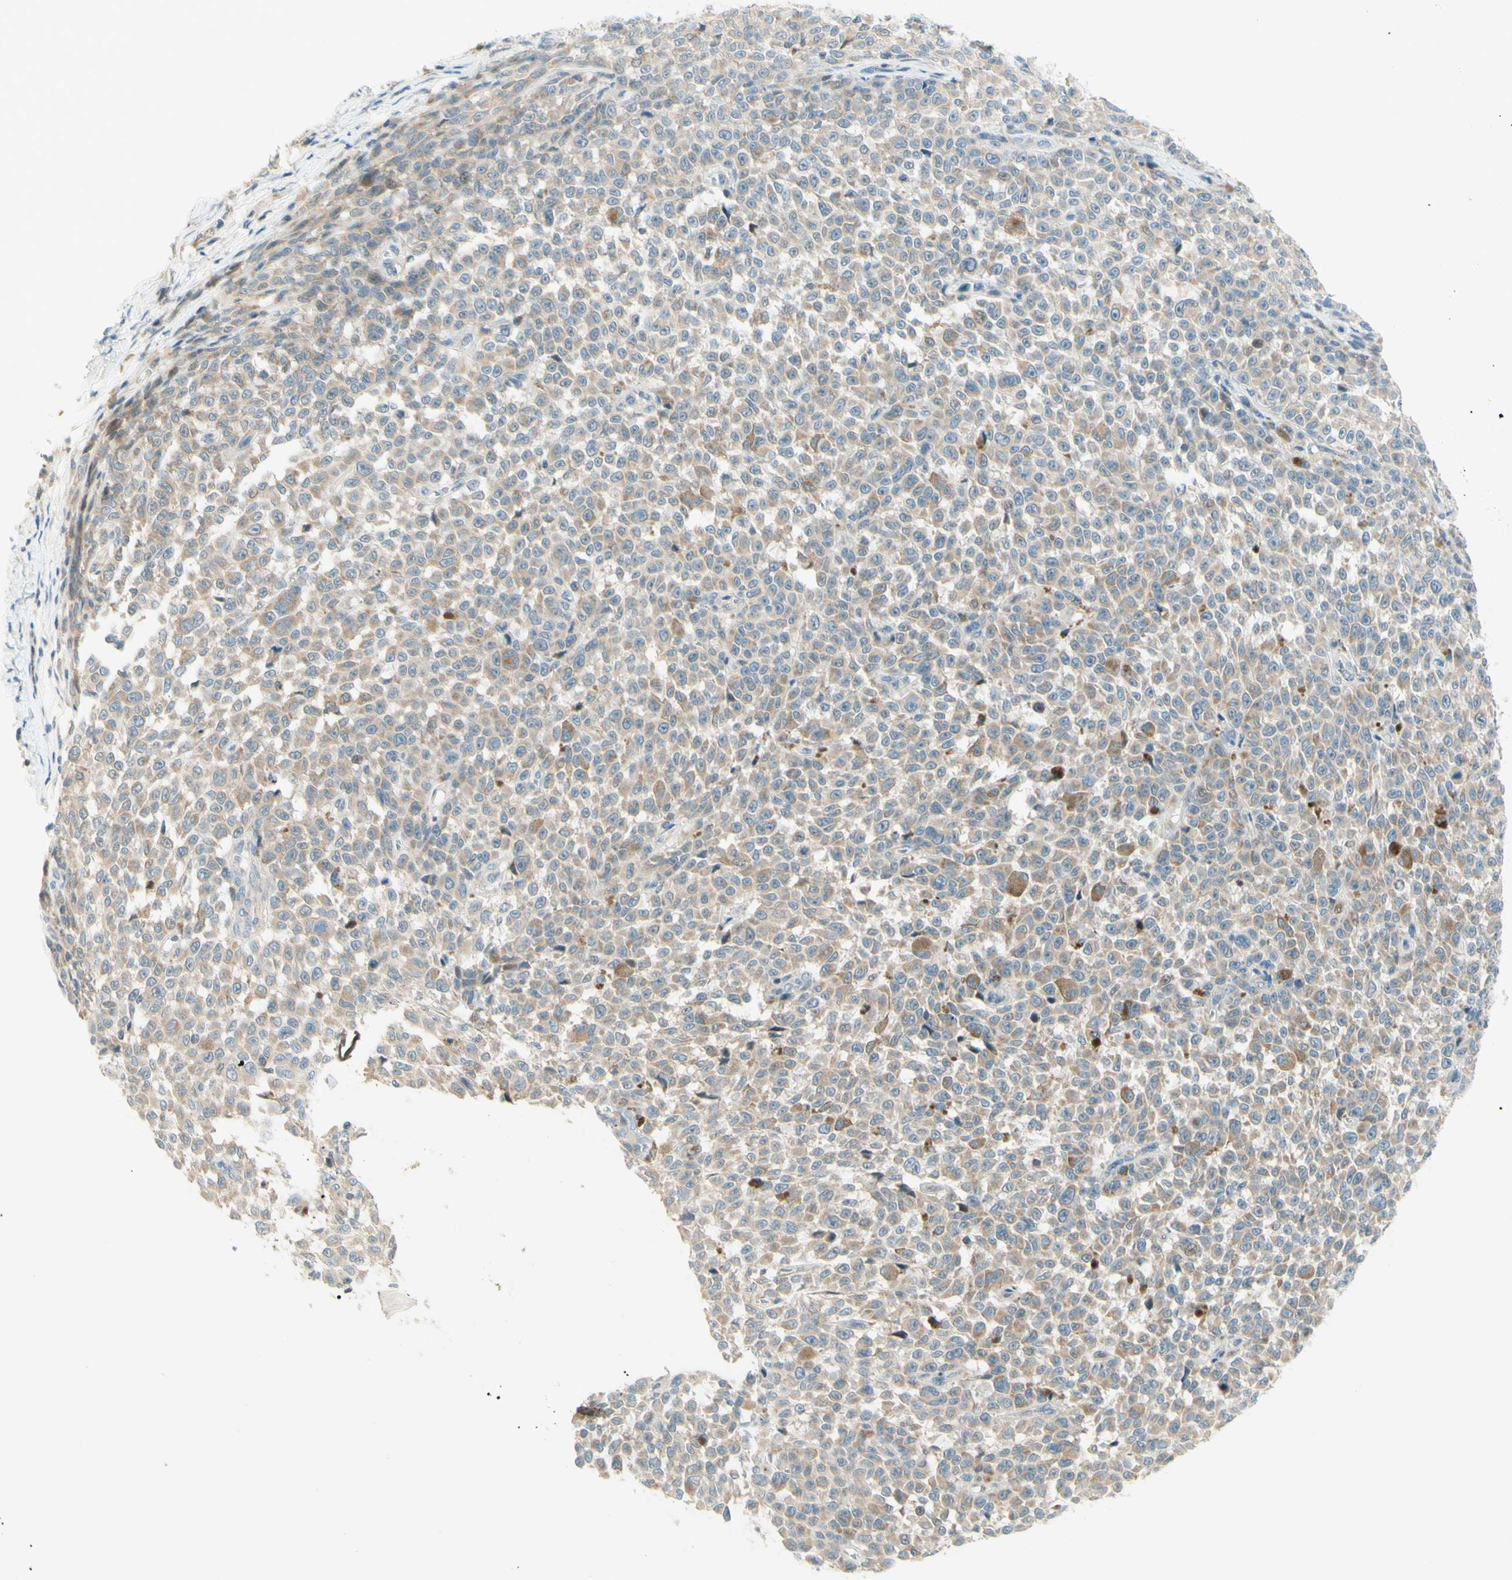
{"staining": {"intensity": "weak", "quantity": "25%-75%", "location": "cytoplasmic/membranous"}, "tissue": "melanoma", "cell_type": "Tumor cells", "image_type": "cancer", "snomed": [{"axis": "morphology", "description": "Malignant melanoma, NOS"}, {"axis": "topography", "description": "Skin"}], "caption": "Tumor cells reveal low levels of weak cytoplasmic/membranous positivity in approximately 25%-75% of cells in melanoma.", "gene": "PROM1", "patient": {"sex": "female", "age": 82}}